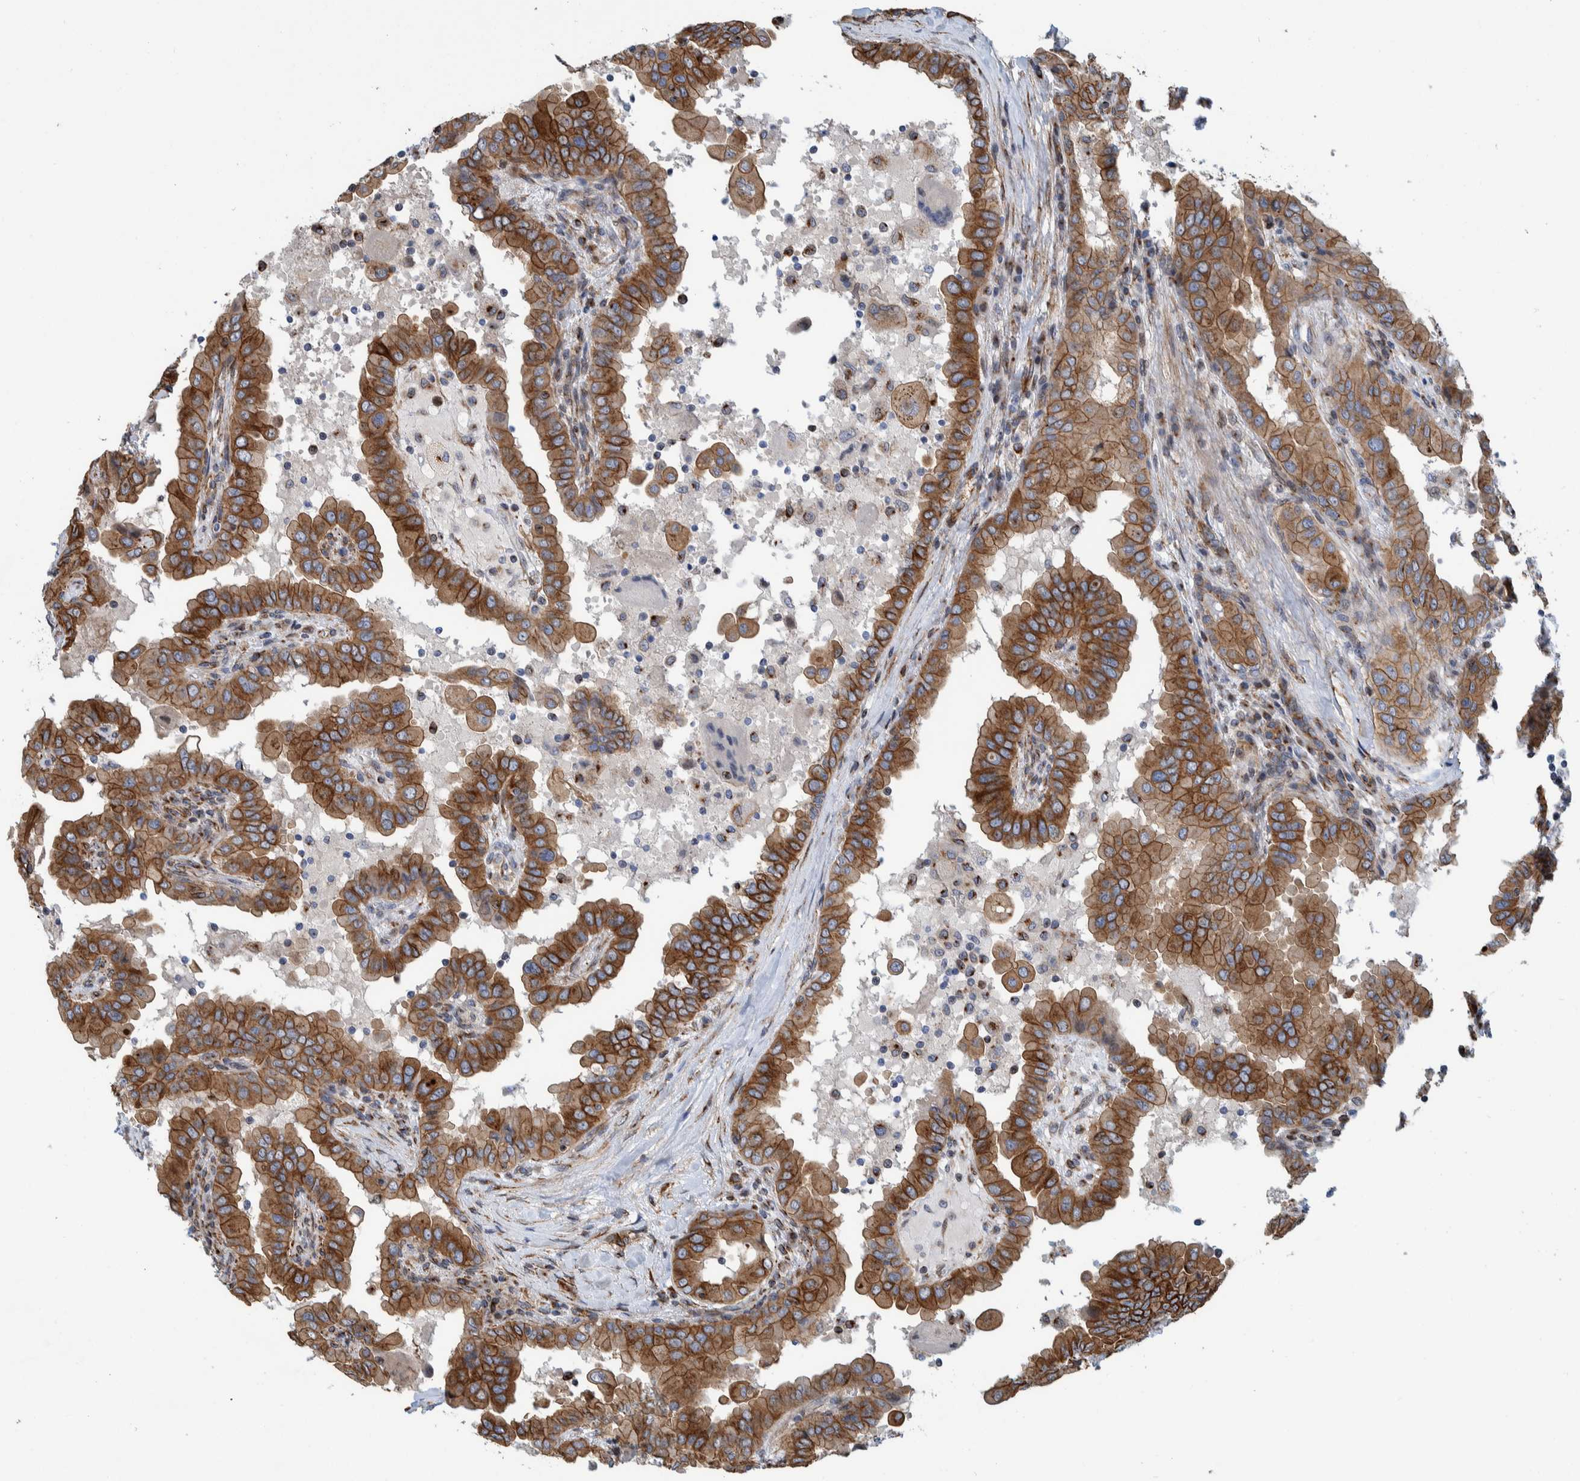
{"staining": {"intensity": "moderate", "quantity": ">75%", "location": "cytoplasmic/membranous"}, "tissue": "thyroid cancer", "cell_type": "Tumor cells", "image_type": "cancer", "snomed": [{"axis": "morphology", "description": "Papillary adenocarcinoma, NOS"}, {"axis": "topography", "description": "Thyroid gland"}], "caption": "Brown immunohistochemical staining in thyroid cancer (papillary adenocarcinoma) exhibits moderate cytoplasmic/membranous positivity in about >75% of tumor cells.", "gene": "CCDC57", "patient": {"sex": "male", "age": 33}}